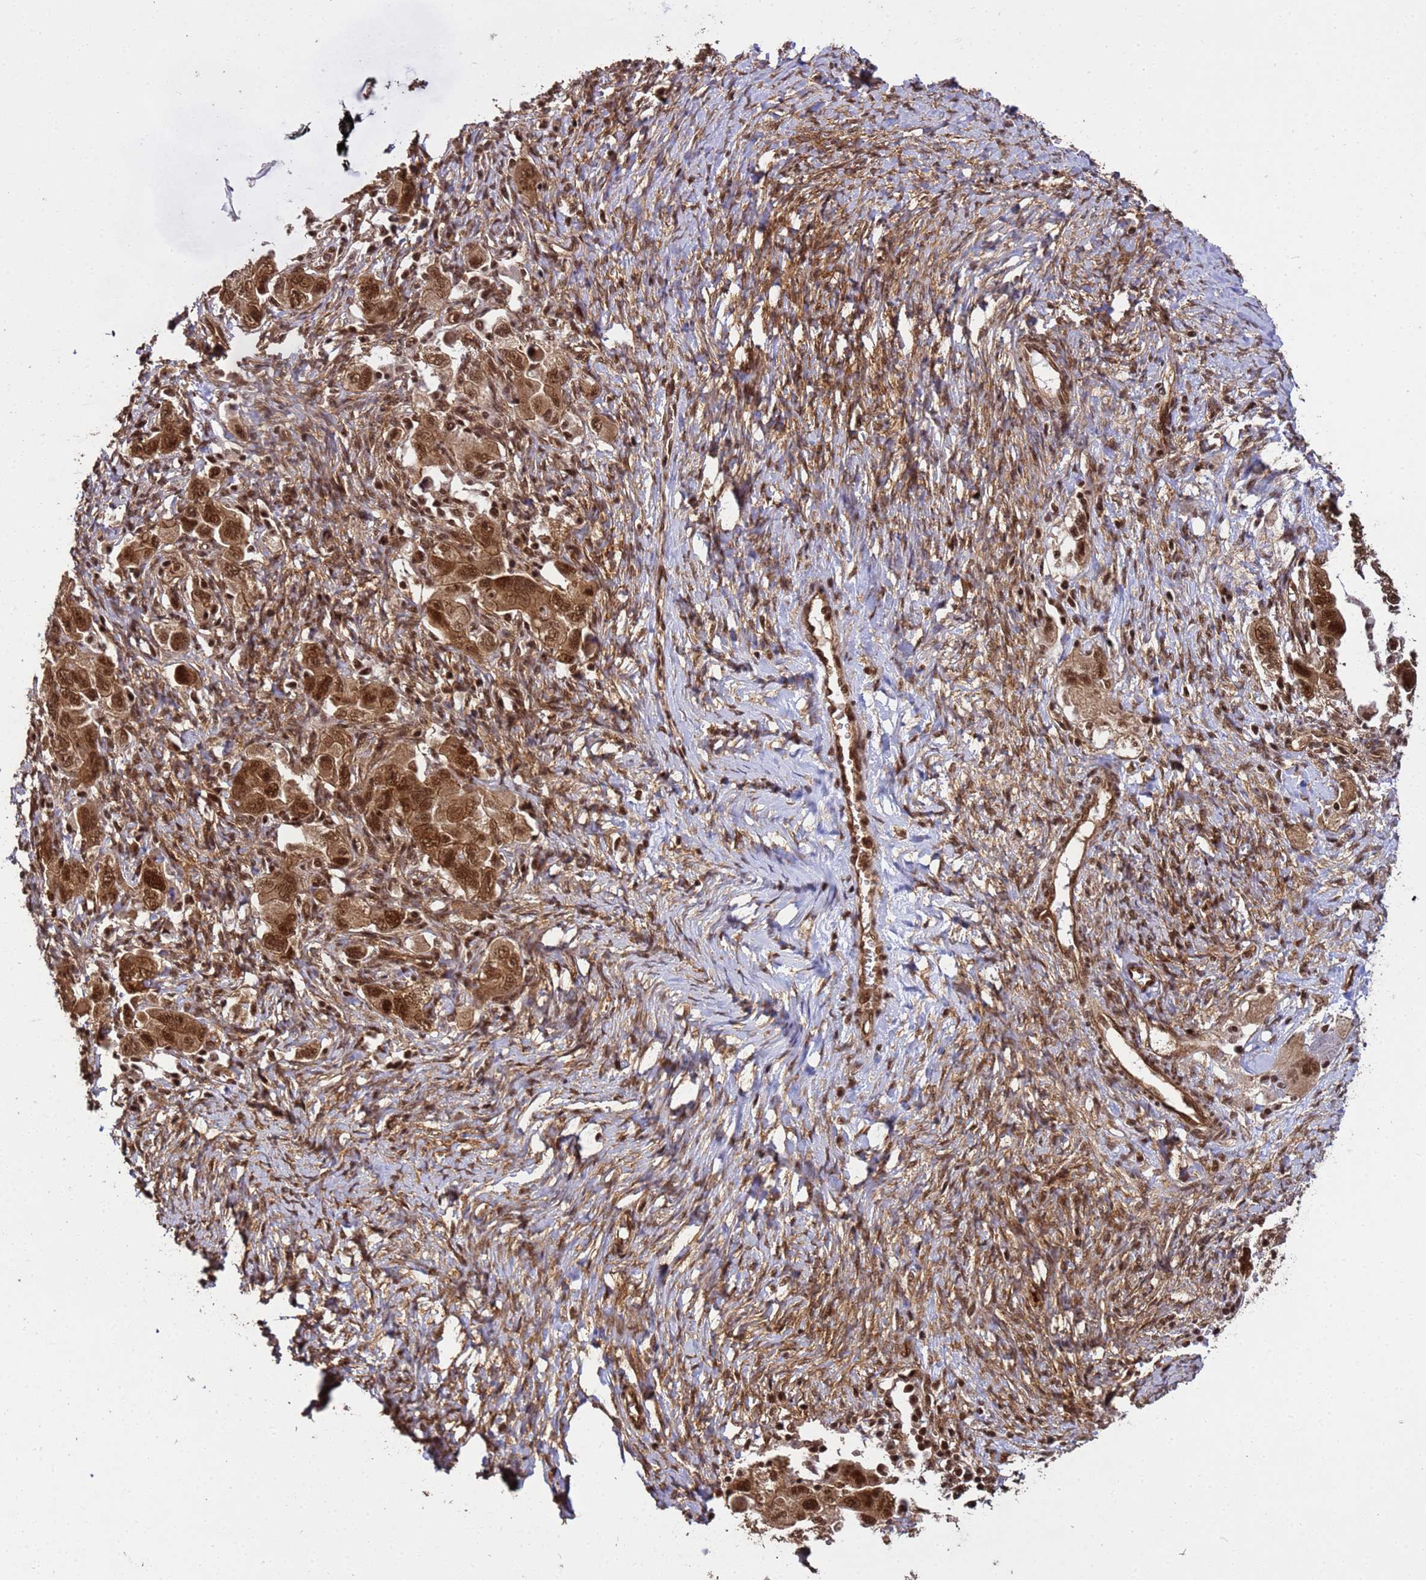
{"staining": {"intensity": "strong", "quantity": ">75%", "location": "cytoplasmic/membranous,nuclear"}, "tissue": "ovarian cancer", "cell_type": "Tumor cells", "image_type": "cancer", "snomed": [{"axis": "morphology", "description": "Carcinoma, NOS"}, {"axis": "morphology", "description": "Cystadenocarcinoma, serous, NOS"}, {"axis": "topography", "description": "Ovary"}], "caption": "IHC of human ovarian cancer demonstrates high levels of strong cytoplasmic/membranous and nuclear positivity in approximately >75% of tumor cells.", "gene": "SYF2", "patient": {"sex": "female", "age": 69}}